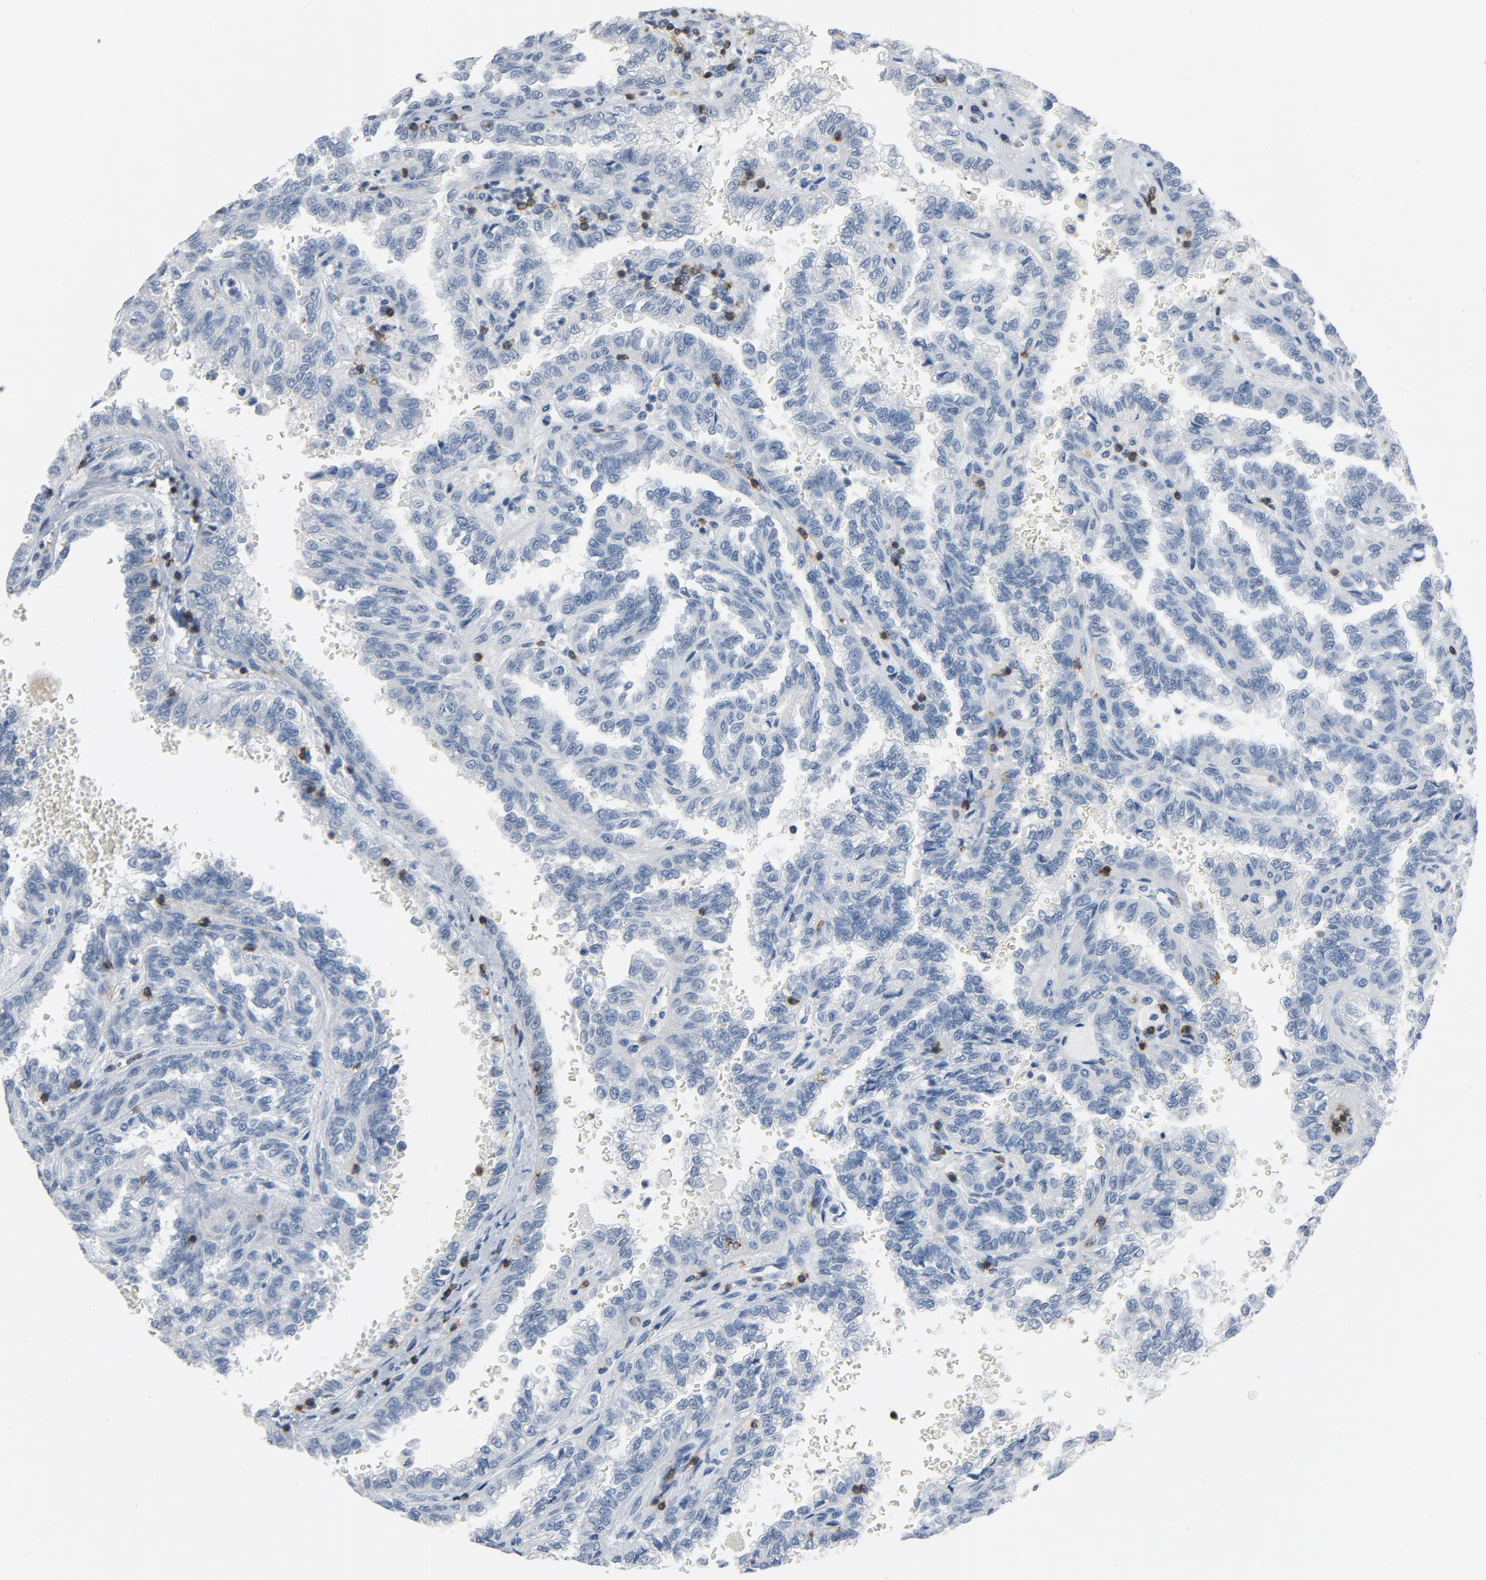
{"staining": {"intensity": "negative", "quantity": "none", "location": "none"}, "tissue": "renal cancer", "cell_type": "Tumor cells", "image_type": "cancer", "snomed": [{"axis": "morphology", "description": "Inflammation, NOS"}, {"axis": "morphology", "description": "Adenocarcinoma, NOS"}, {"axis": "topography", "description": "Kidney"}], "caption": "IHC of human renal cancer (adenocarcinoma) displays no expression in tumor cells.", "gene": "LCK", "patient": {"sex": "male", "age": 68}}